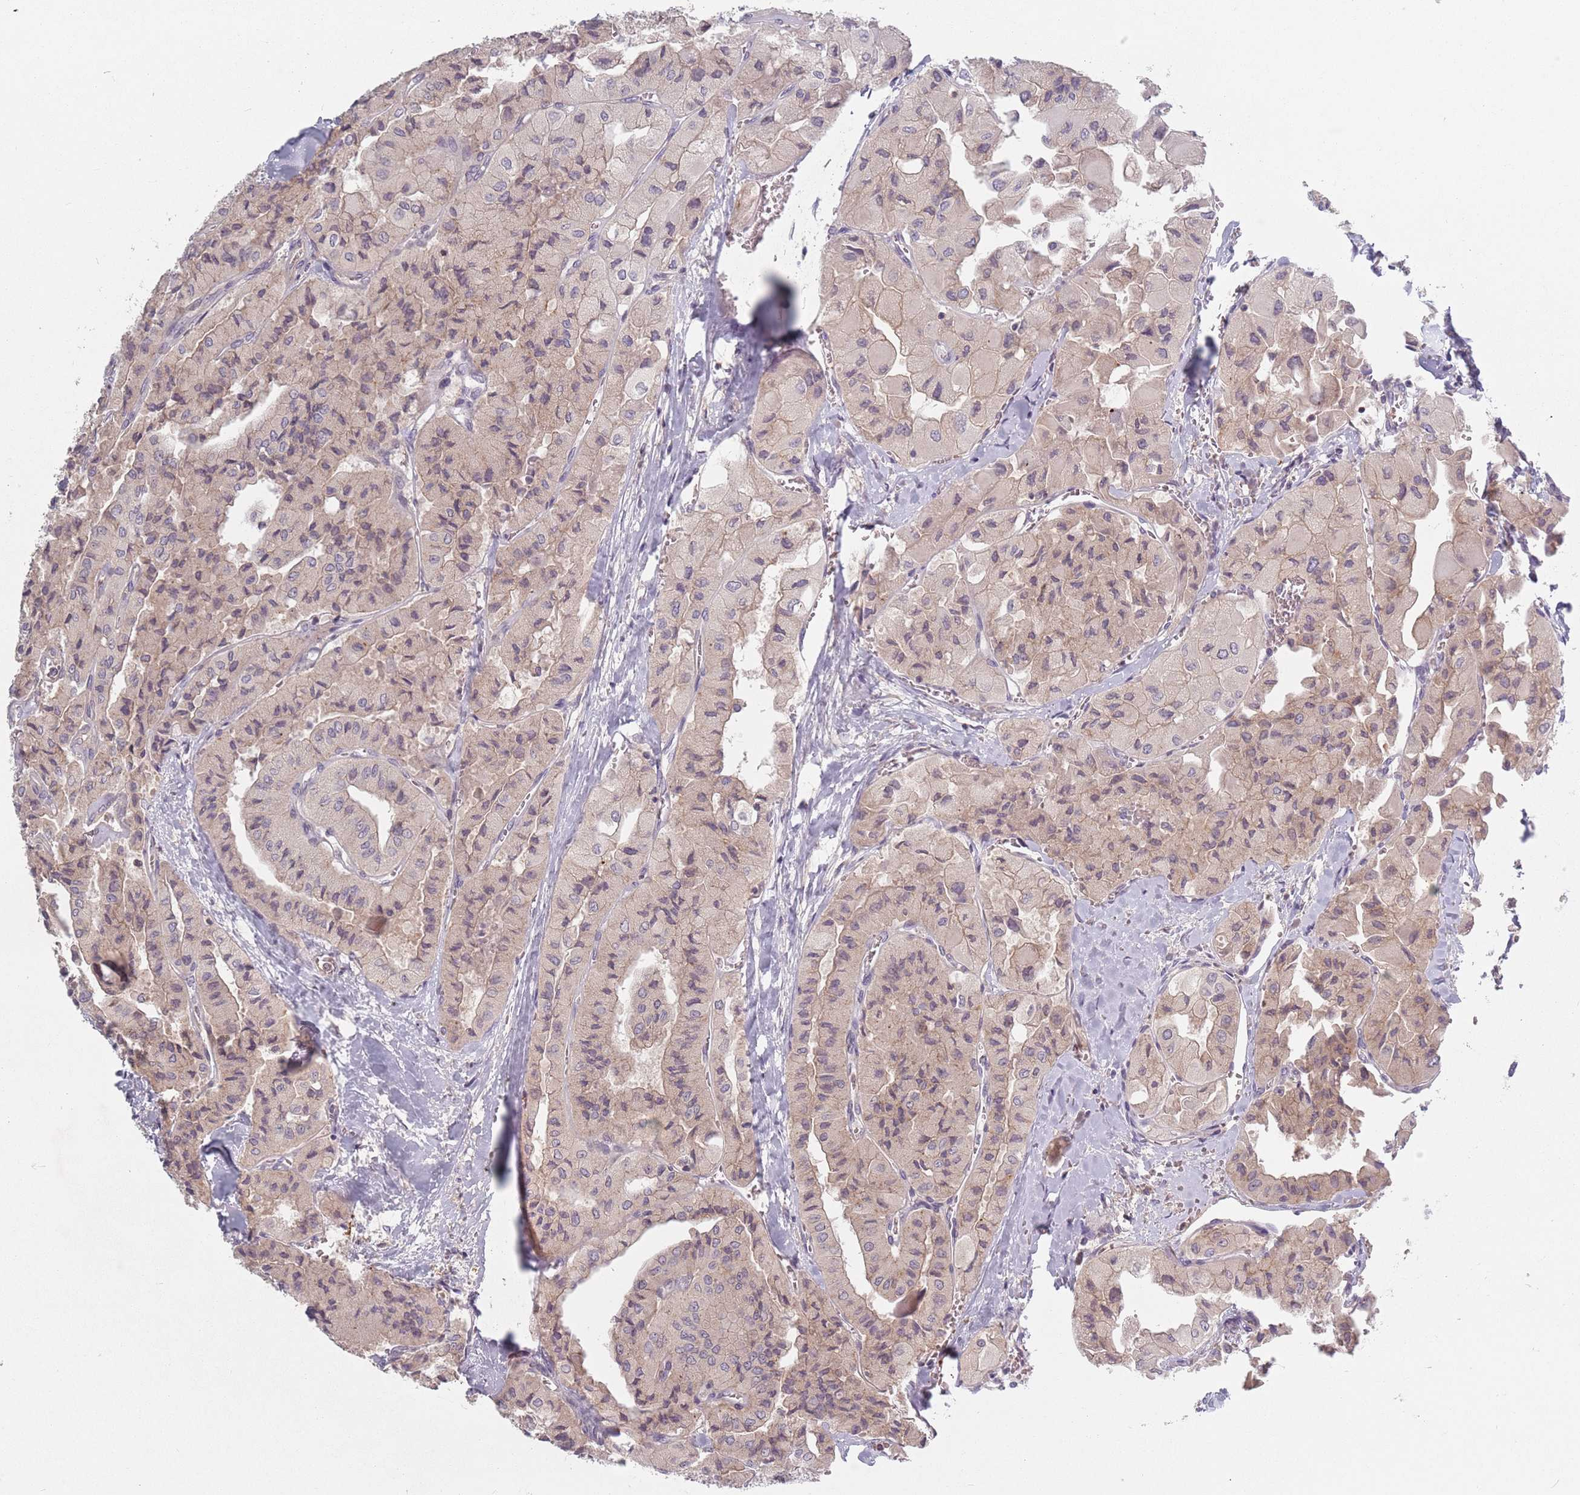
{"staining": {"intensity": "weak", "quantity": "25%-75%", "location": "cytoplasmic/membranous,nuclear"}, "tissue": "thyroid cancer", "cell_type": "Tumor cells", "image_type": "cancer", "snomed": [{"axis": "morphology", "description": "Normal tissue, NOS"}, {"axis": "morphology", "description": "Papillary adenocarcinoma, NOS"}, {"axis": "topography", "description": "Thyroid gland"}], "caption": "Protein expression analysis of human thyroid papillary adenocarcinoma reveals weak cytoplasmic/membranous and nuclear expression in about 25%-75% of tumor cells. The staining is performed using DAB (3,3'-diaminobenzidine) brown chromogen to label protein expression. The nuclei are counter-stained blue using hematoxylin.", "gene": "ASB13", "patient": {"sex": "female", "age": 59}}